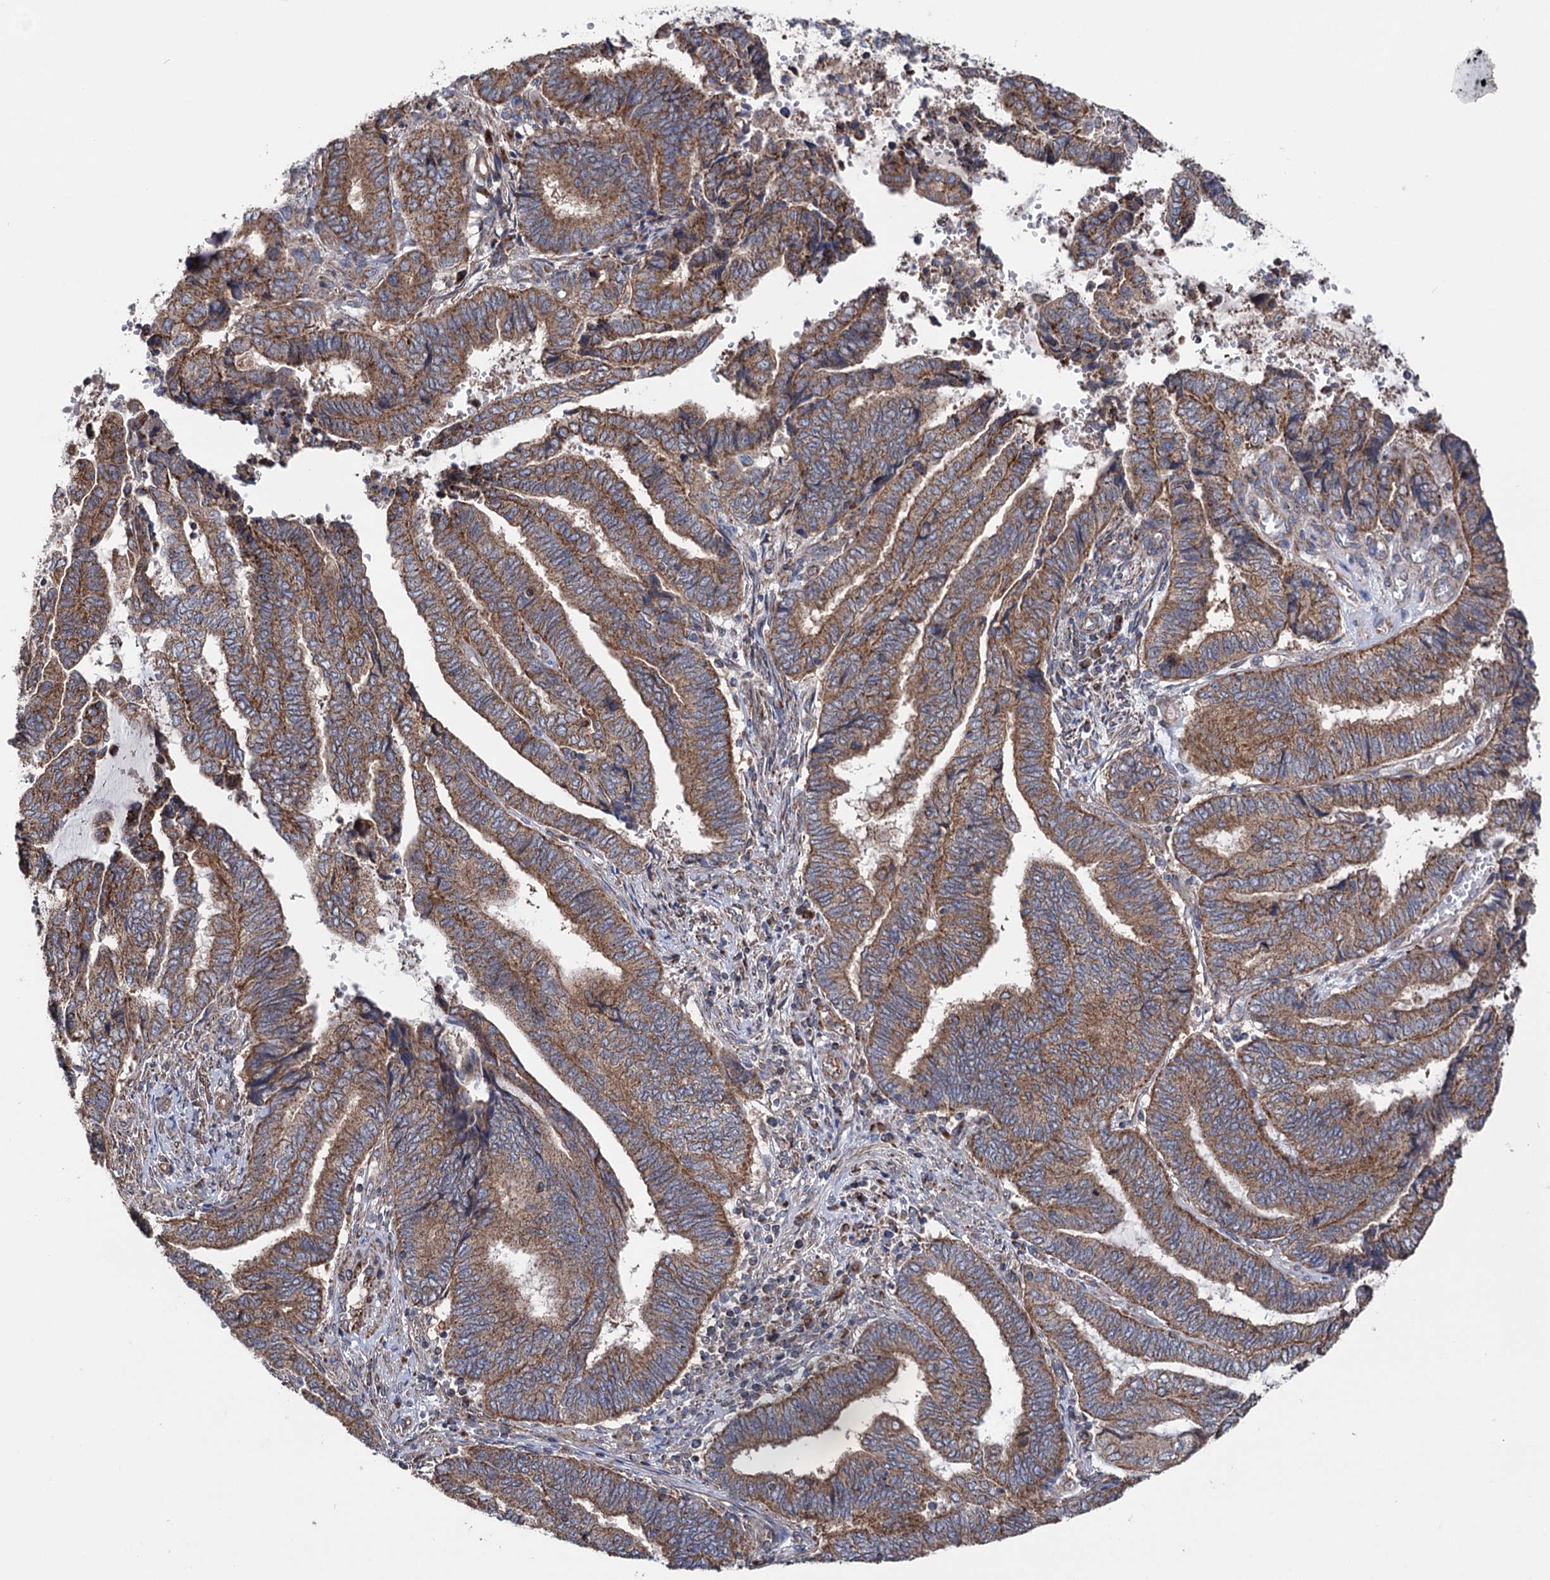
{"staining": {"intensity": "moderate", "quantity": ">75%", "location": "cytoplasmic/membranous"}, "tissue": "endometrial cancer", "cell_type": "Tumor cells", "image_type": "cancer", "snomed": [{"axis": "morphology", "description": "Adenocarcinoma, NOS"}, {"axis": "topography", "description": "Uterus"}, {"axis": "topography", "description": "Endometrium"}], "caption": "Human endometrial cancer (adenocarcinoma) stained with a brown dye shows moderate cytoplasmic/membranous positive positivity in approximately >75% of tumor cells.", "gene": "SUCLA2", "patient": {"sex": "female", "age": 70}}